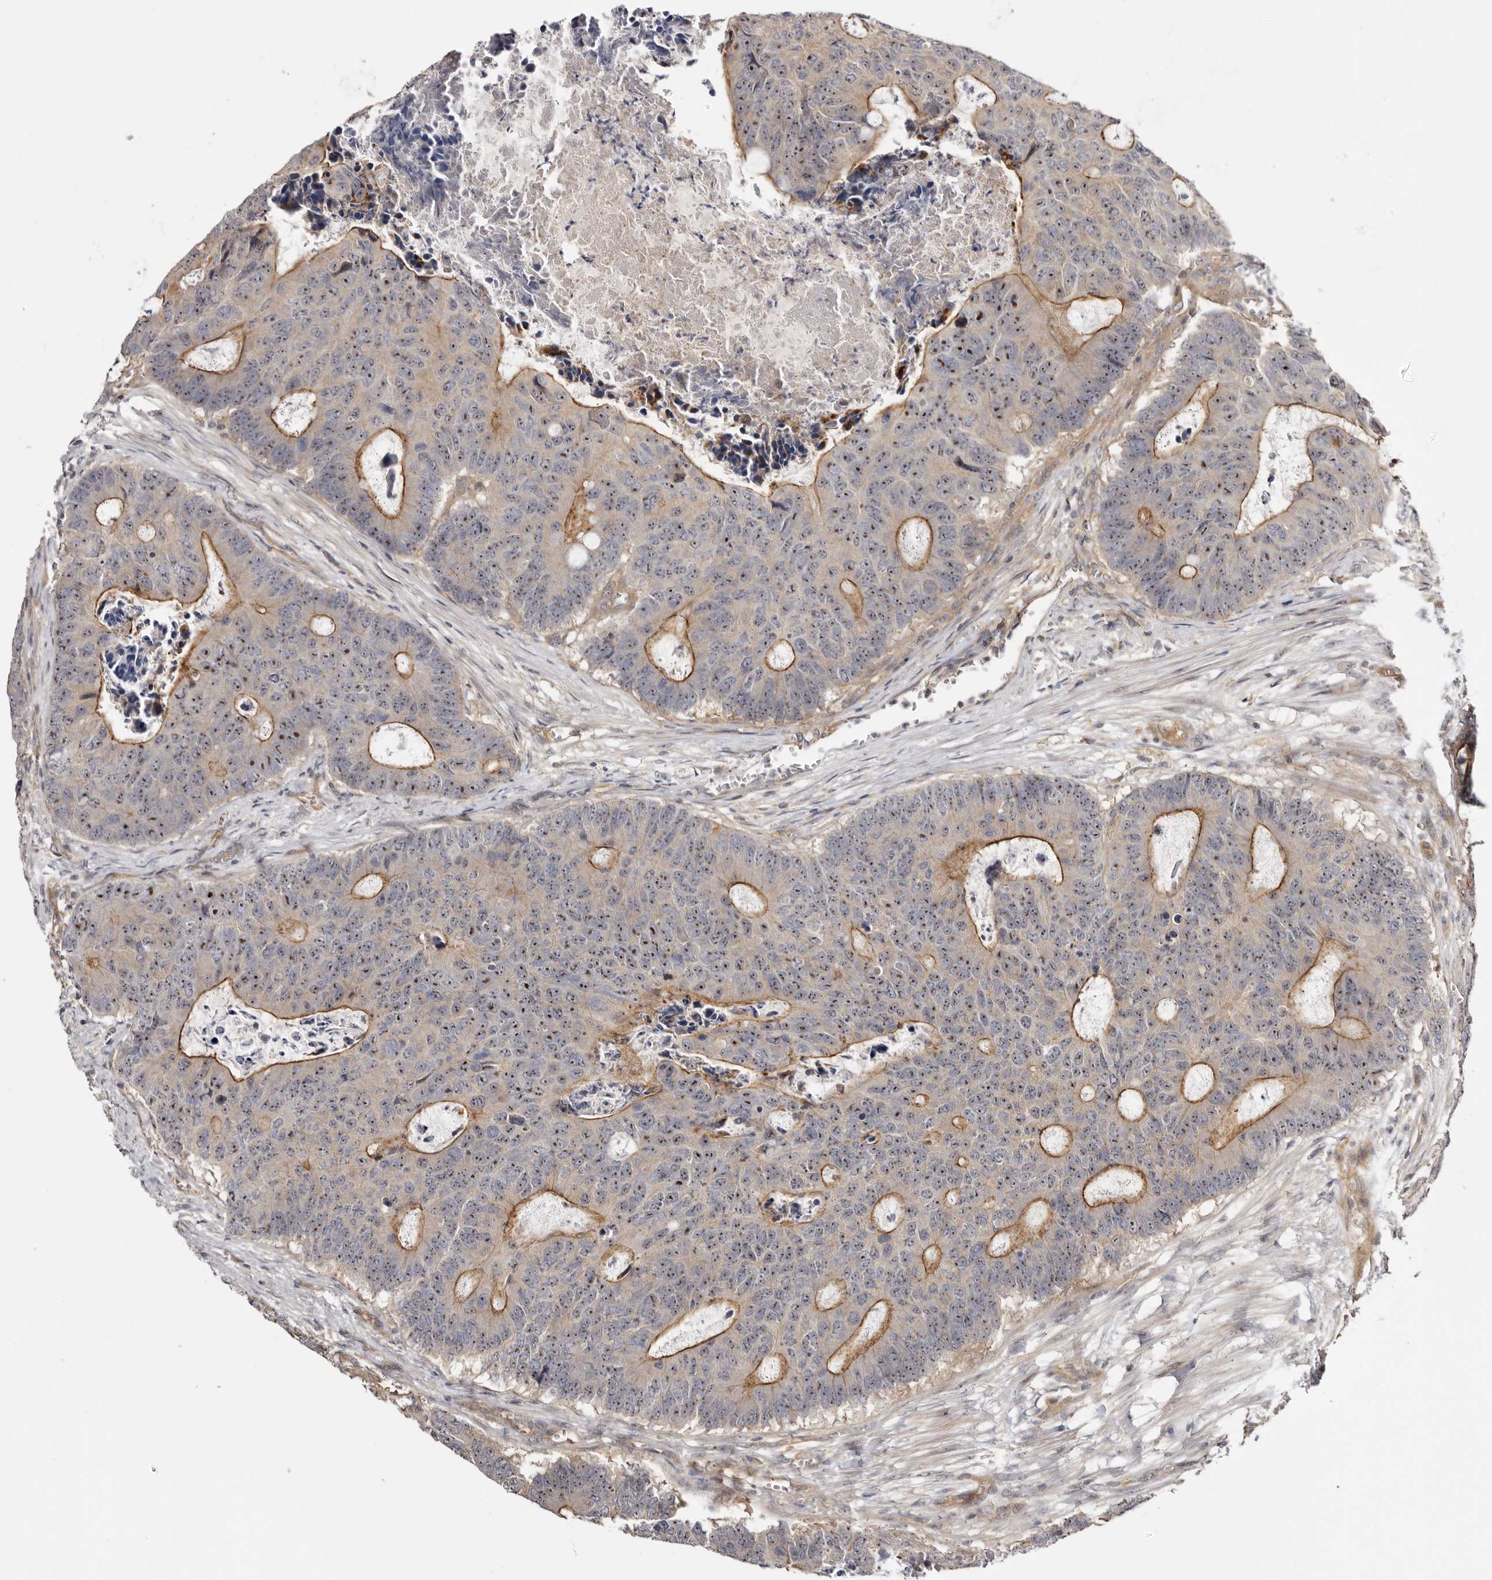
{"staining": {"intensity": "moderate", "quantity": ">75%", "location": "cytoplasmic/membranous,nuclear"}, "tissue": "colorectal cancer", "cell_type": "Tumor cells", "image_type": "cancer", "snomed": [{"axis": "morphology", "description": "Adenocarcinoma, NOS"}, {"axis": "topography", "description": "Colon"}], "caption": "This histopathology image demonstrates IHC staining of human colorectal adenocarcinoma, with medium moderate cytoplasmic/membranous and nuclear staining in about >75% of tumor cells.", "gene": "PANK4", "patient": {"sex": "male", "age": 87}}